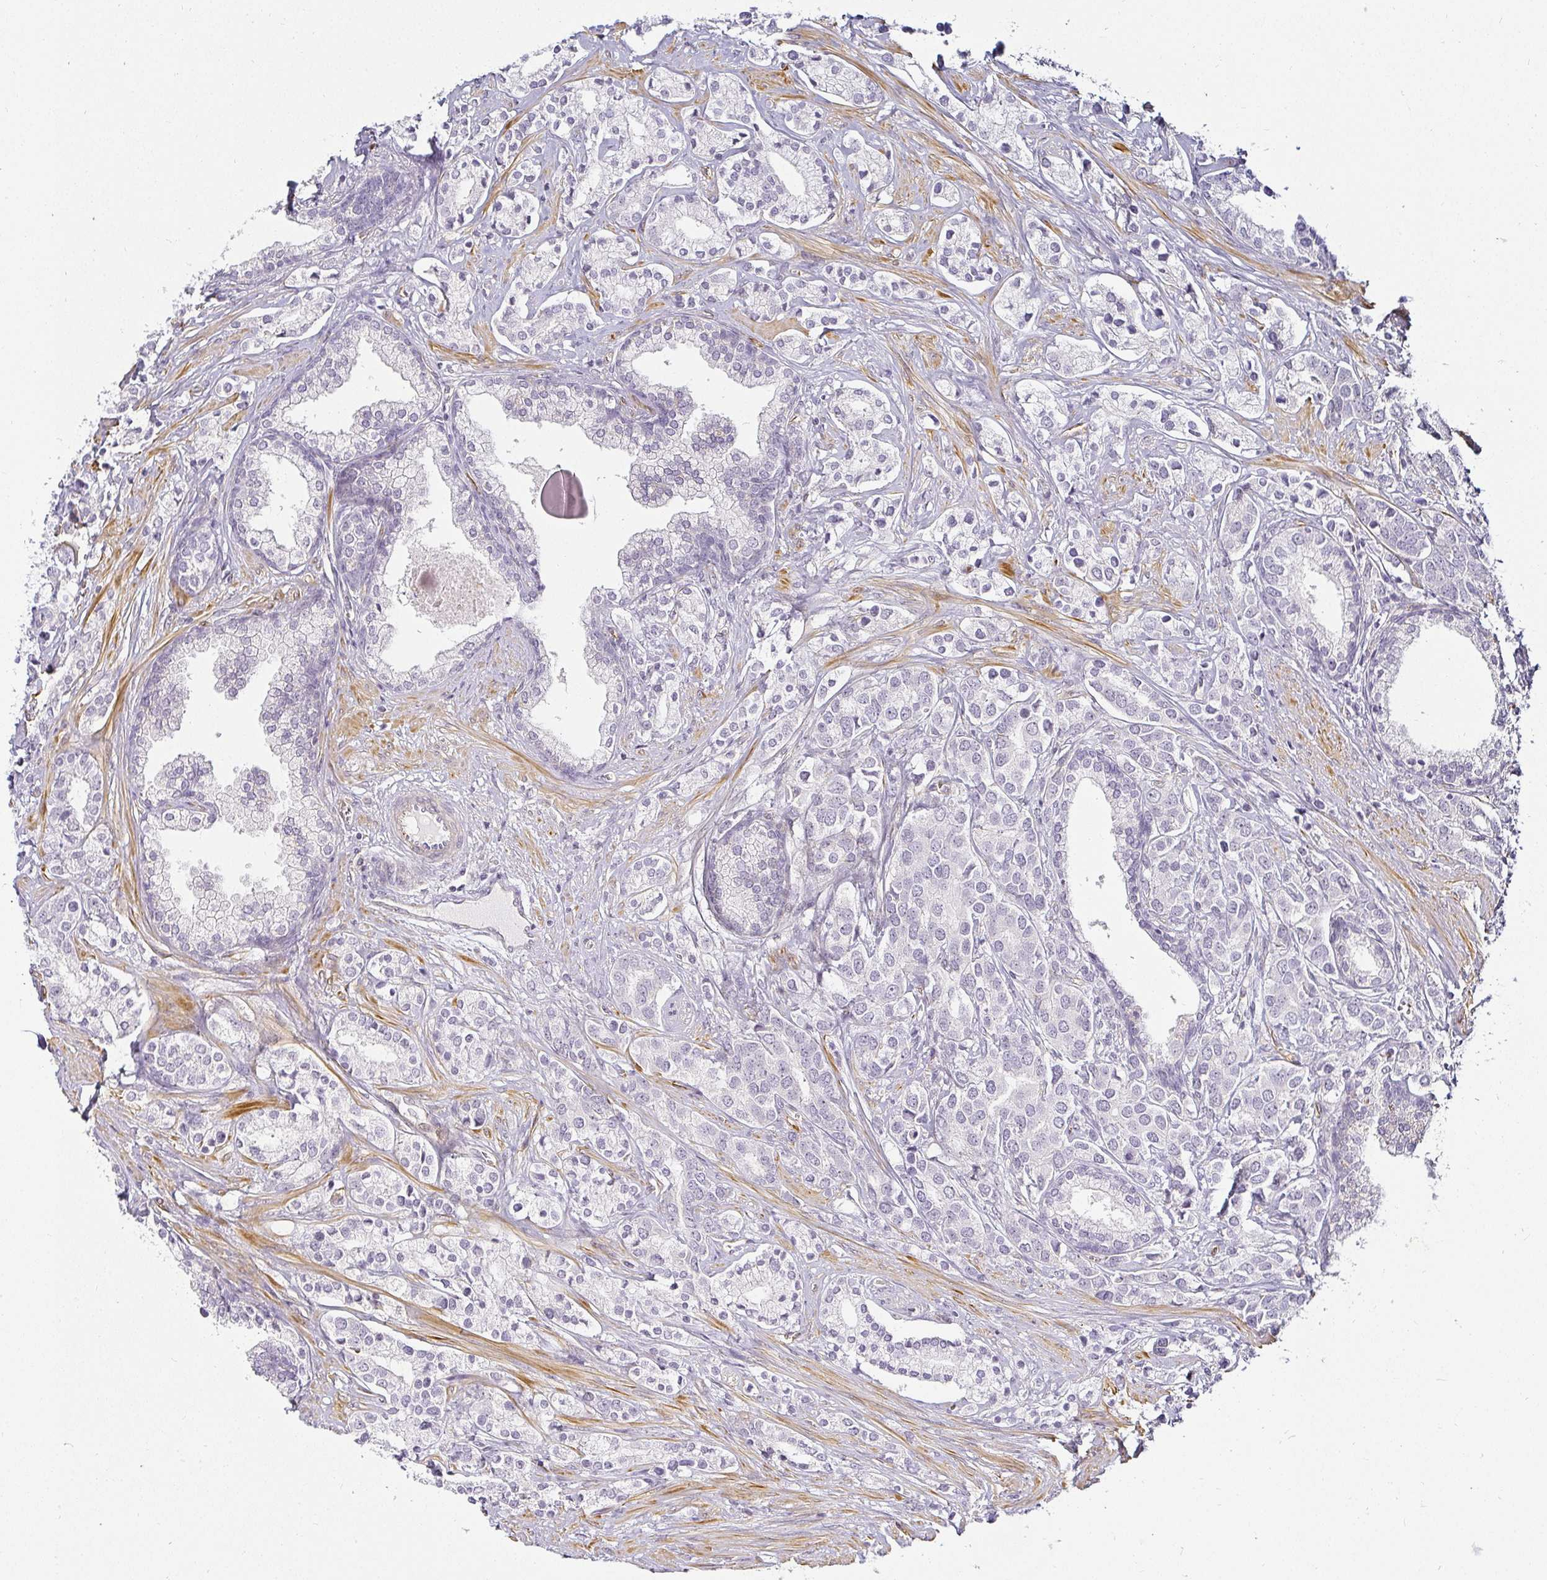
{"staining": {"intensity": "negative", "quantity": "none", "location": "none"}, "tissue": "prostate cancer", "cell_type": "Tumor cells", "image_type": "cancer", "snomed": [{"axis": "morphology", "description": "Adenocarcinoma, High grade"}, {"axis": "topography", "description": "Prostate"}], "caption": "This image is of prostate cancer stained with IHC to label a protein in brown with the nuclei are counter-stained blue. There is no staining in tumor cells.", "gene": "ACAN", "patient": {"sex": "male", "age": 58}}